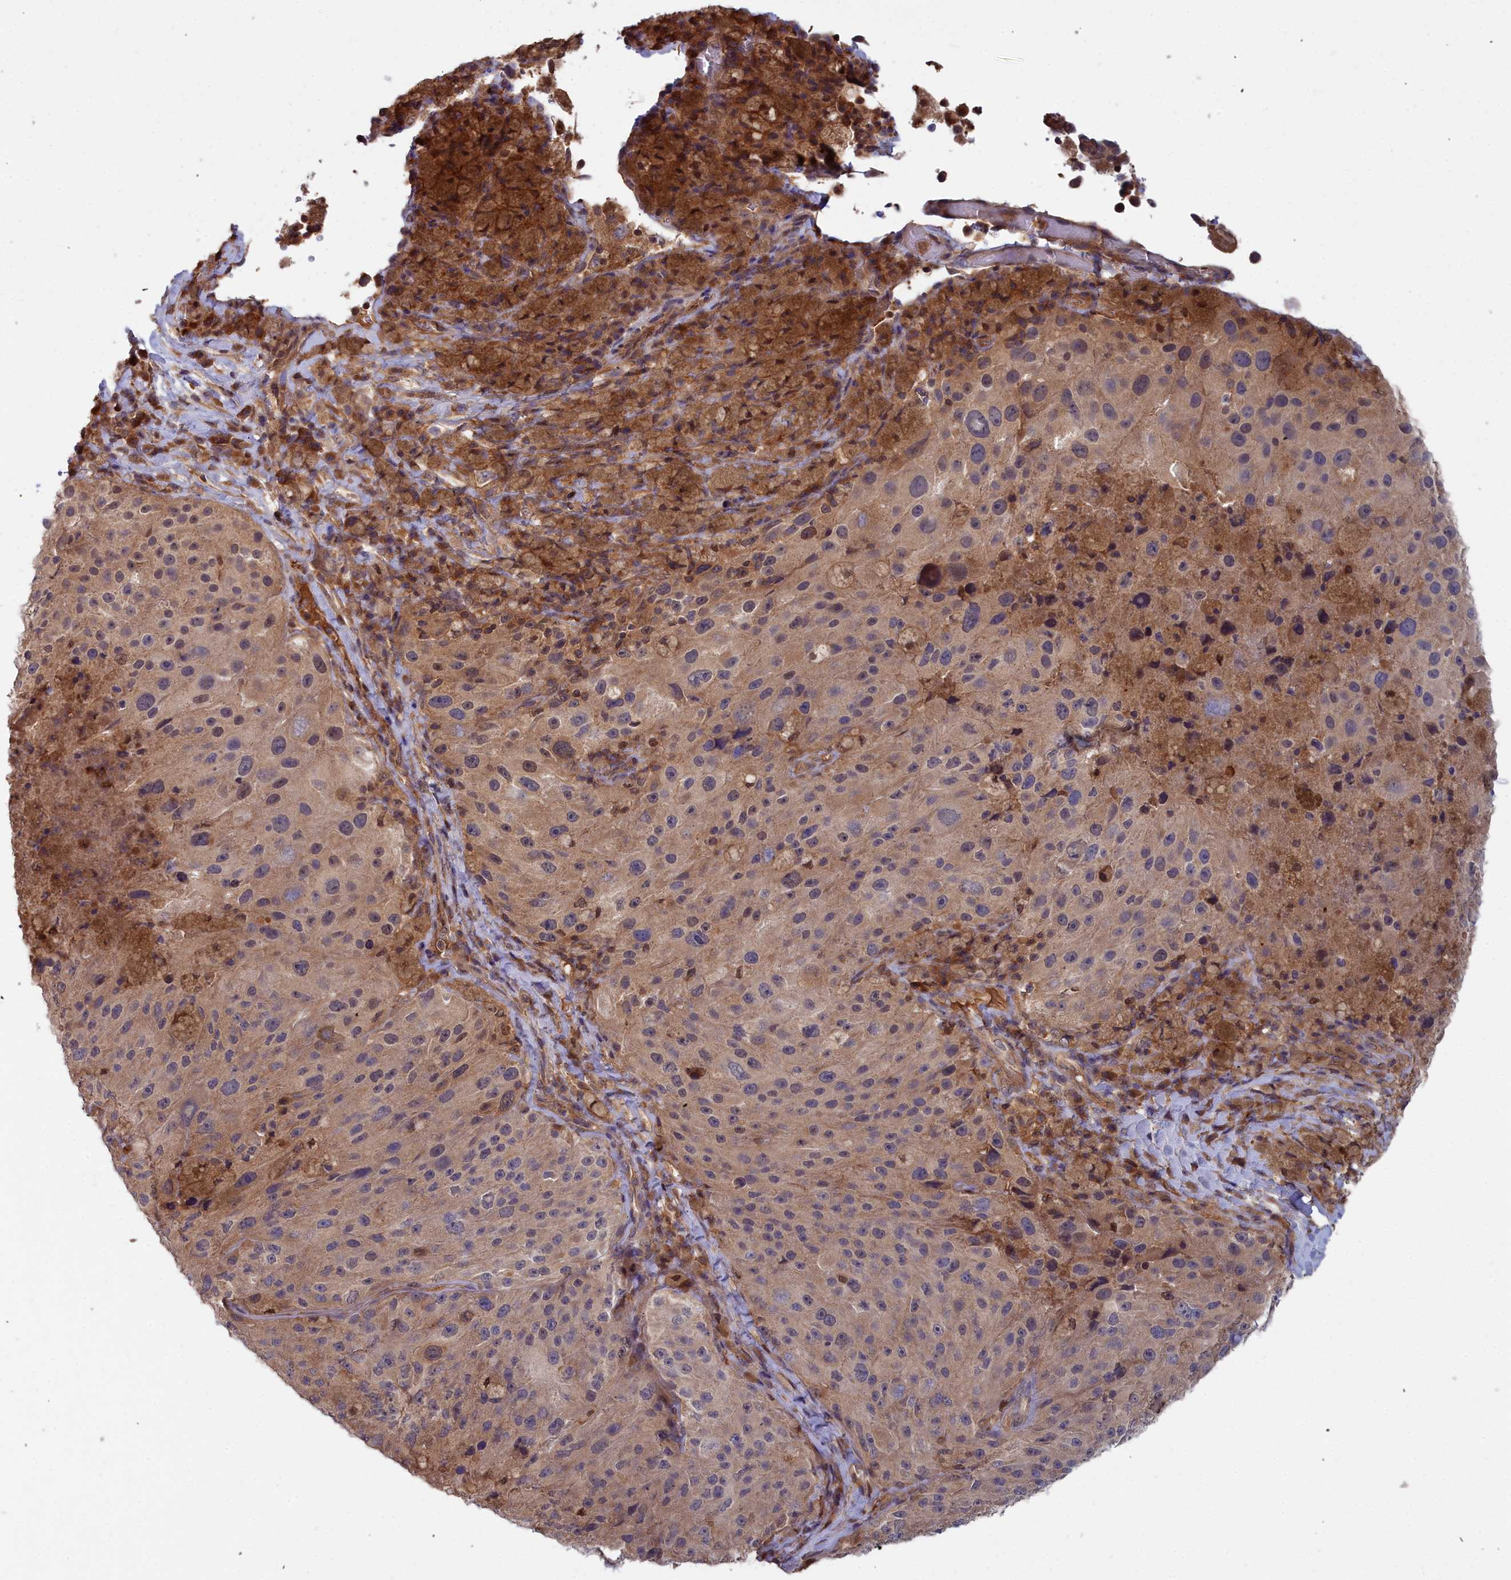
{"staining": {"intensity": "weak", "quantity": ">75%", "location": "cytoplasmic/membranous"}, "tissue": "melanoma", "cell_type": "Tumor cells", "image_type": "cancer", "snomed": [{"axis": "morphology", "description": "Malignant melanoma, Metastatic site"}, {"axis": "topography", "description": "Lymph node"}], "caption": "Immunohistochemical staining of melanoma exhibits low levels of weak cytoplasmic/membranous protein staining in approximately >75% of tumor cells. Using DAB (brown) and hematoxylin (blue) stains, captured at high magnification using brightfield microscopy.", "gene": "GFRA2", "patient": {"sex": "male", "age": 62}}